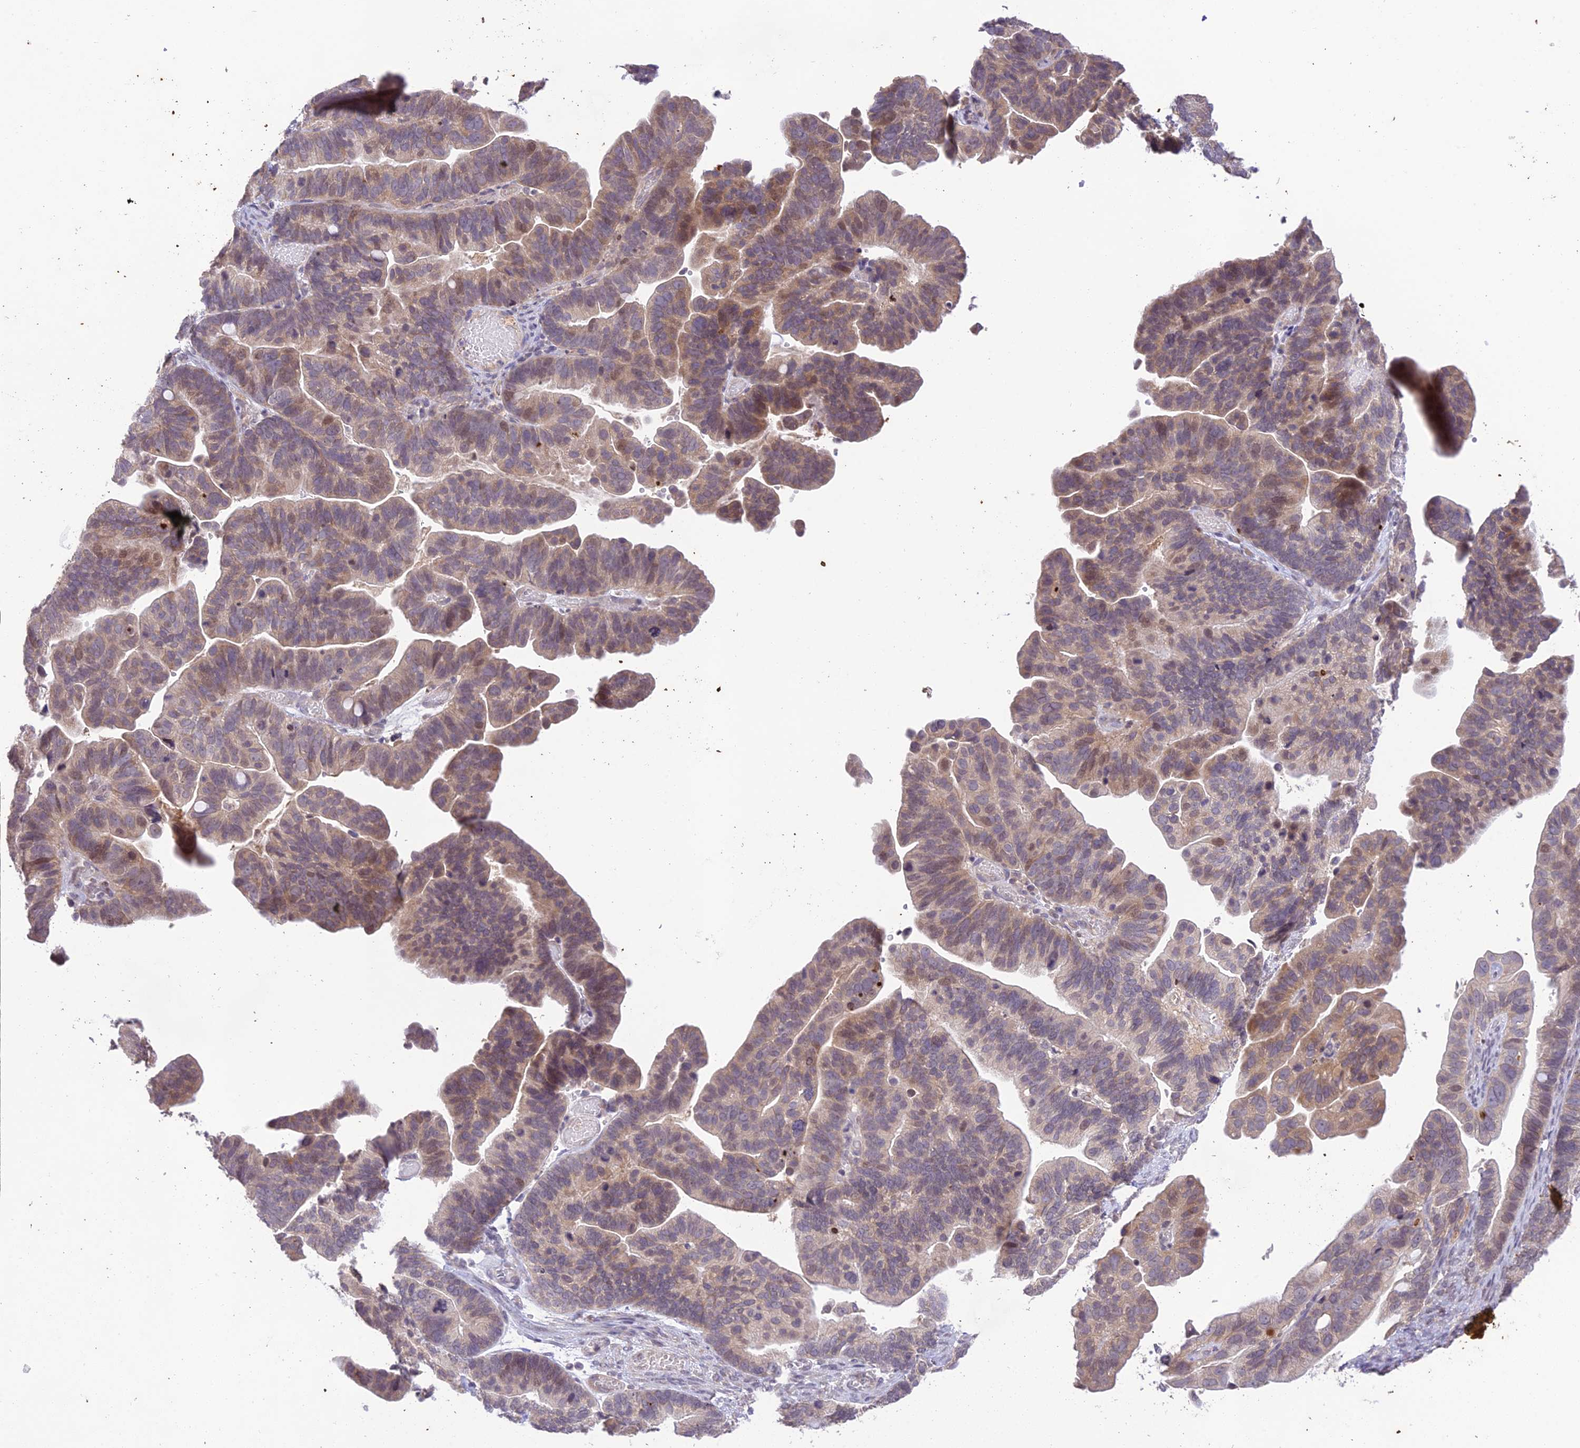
{"staining": {"intensity": "weak", "quantity": "25%-75%", "location": "nuclear"}, "tissue": "ovarian cancer", "cell_type": "Tumor cells", "image_type": "cancer", "snomed": [{"axis": "morphology", "description": "Cystadenocarcinoma, serous, NOS"}, {"axis": "topography", "description": "Ovary"}], "caption": "Serous cystadenocarcinoma (ovarian) was stained to show a protein in brown. There is low levels of weak nuclear expression in approximately 25%-75% of tumor cells. The staining was performed using DAB (3,3'-diaminobenzidine), with brown indicating positive protein expression. Nuclei are stained blue with hematoxylin.", "gene": "TEKT1", "patient": {"sex": "female", "age": 56}}